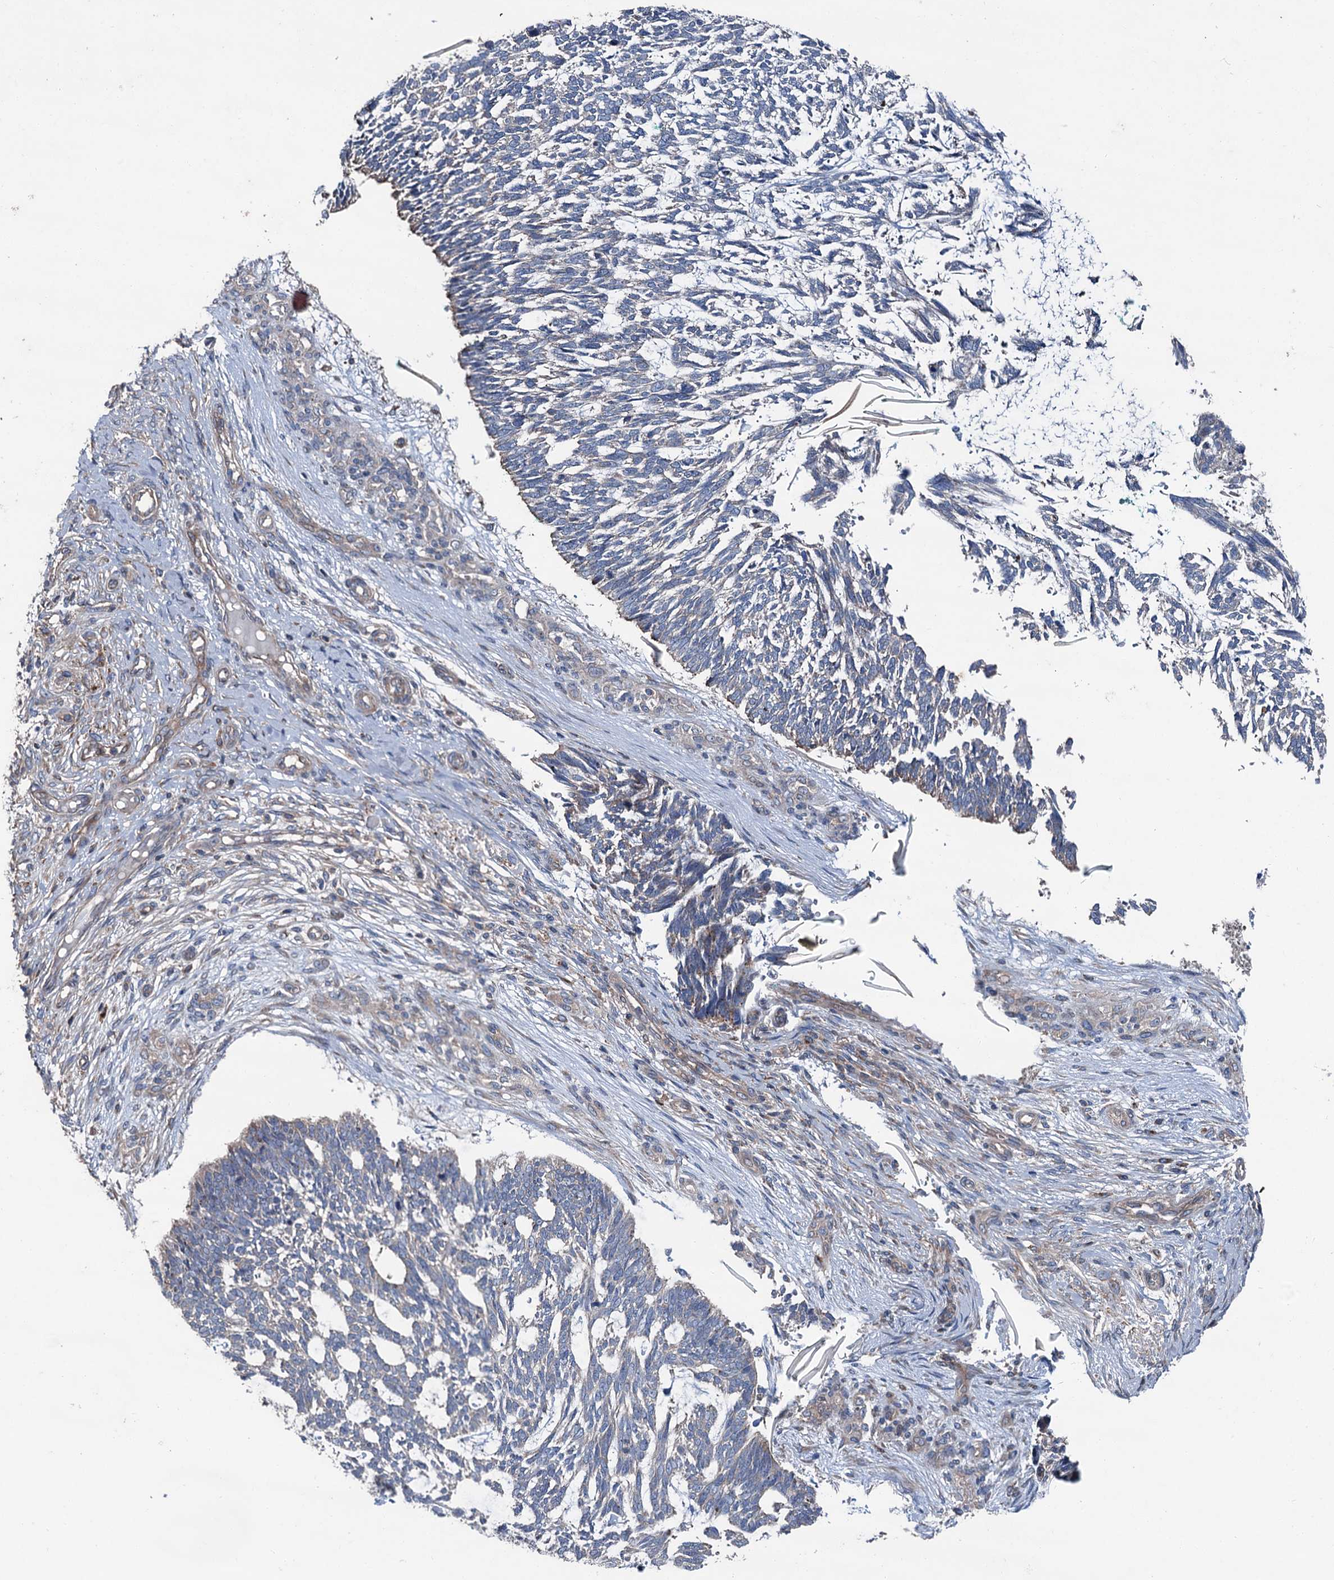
{"staining": {"intensity": "negative", "quantity": "none", "location": "none"}, "tissue": "skin cancer", "cell_type": "Tumor cells", "image_type": "cancer", "snomed": [{"axis": "morphology", "description": "Basal cell carcinoma"}, {"axis": "topography", "description": "Skin"}], "caption": "Tumor cells are negative for protein expression in human skin cancer.", "gene": "RUFY1", "patient": {"sex": "male", "age": 88}}